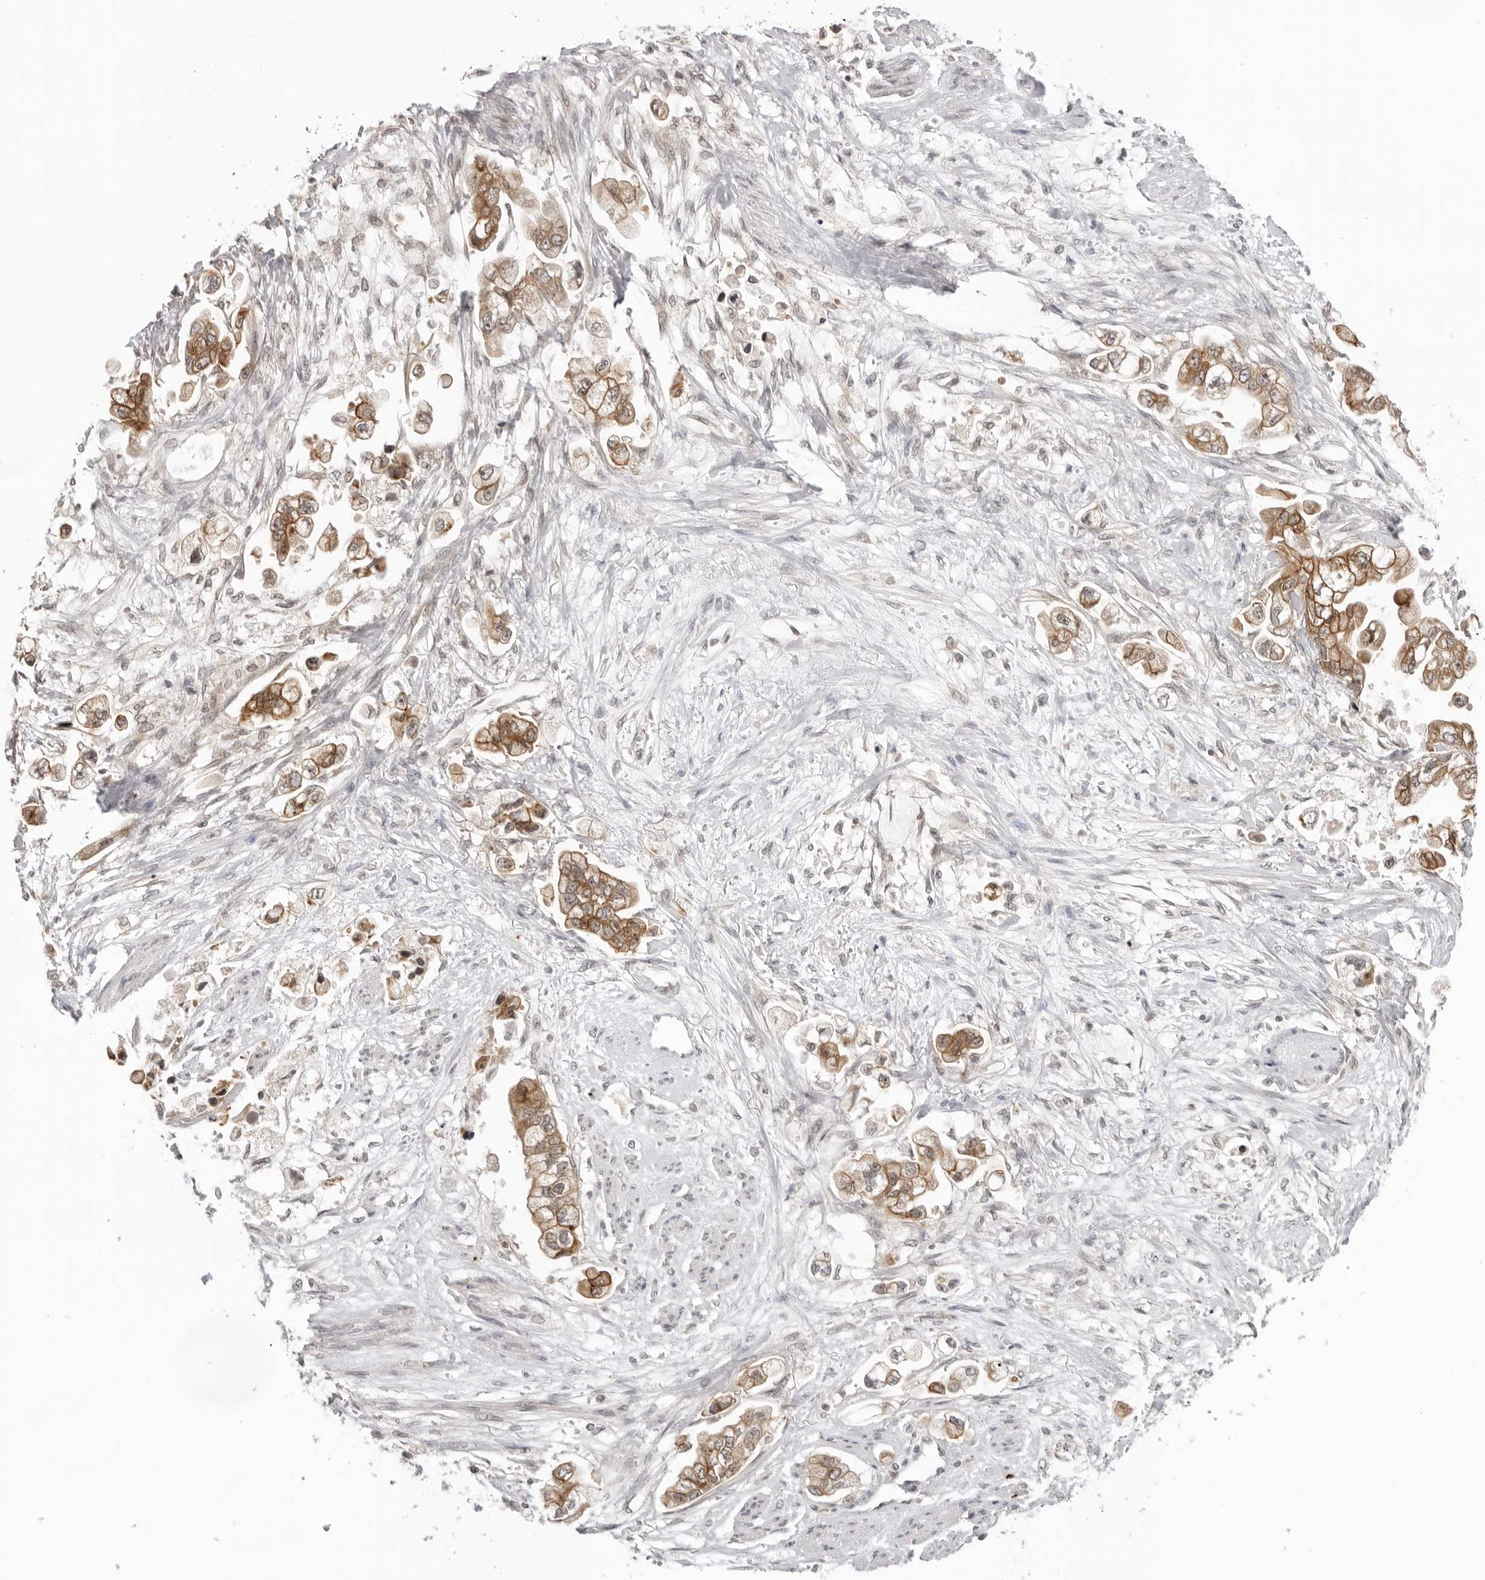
{"staining": {"intensity": "moderate", "quantity": ">75%", "location": "cytoplasmic/membranous"}, "tissue": "stomach cancer", "cell_type": "Tumor cells", "image_type": "cancer", "snomed": [{"axis": "morphology", "description": "Adenocarcinoma, NOS"}, {"axis": "topography", "description": "Stomach"}], "caption": "Adenocarcinoma (stomach) stained with DAB IHC exhibits medium levels of moderate cytoplasmic/membranous positivity in about >75% of tumor cells. Using DAB (brown) and hematoxylin (blue) stains, captured at high magnification using brightfield microscopy.", "gene": "EXOSC10", "patient": {"sex": "male", "age": 62}}